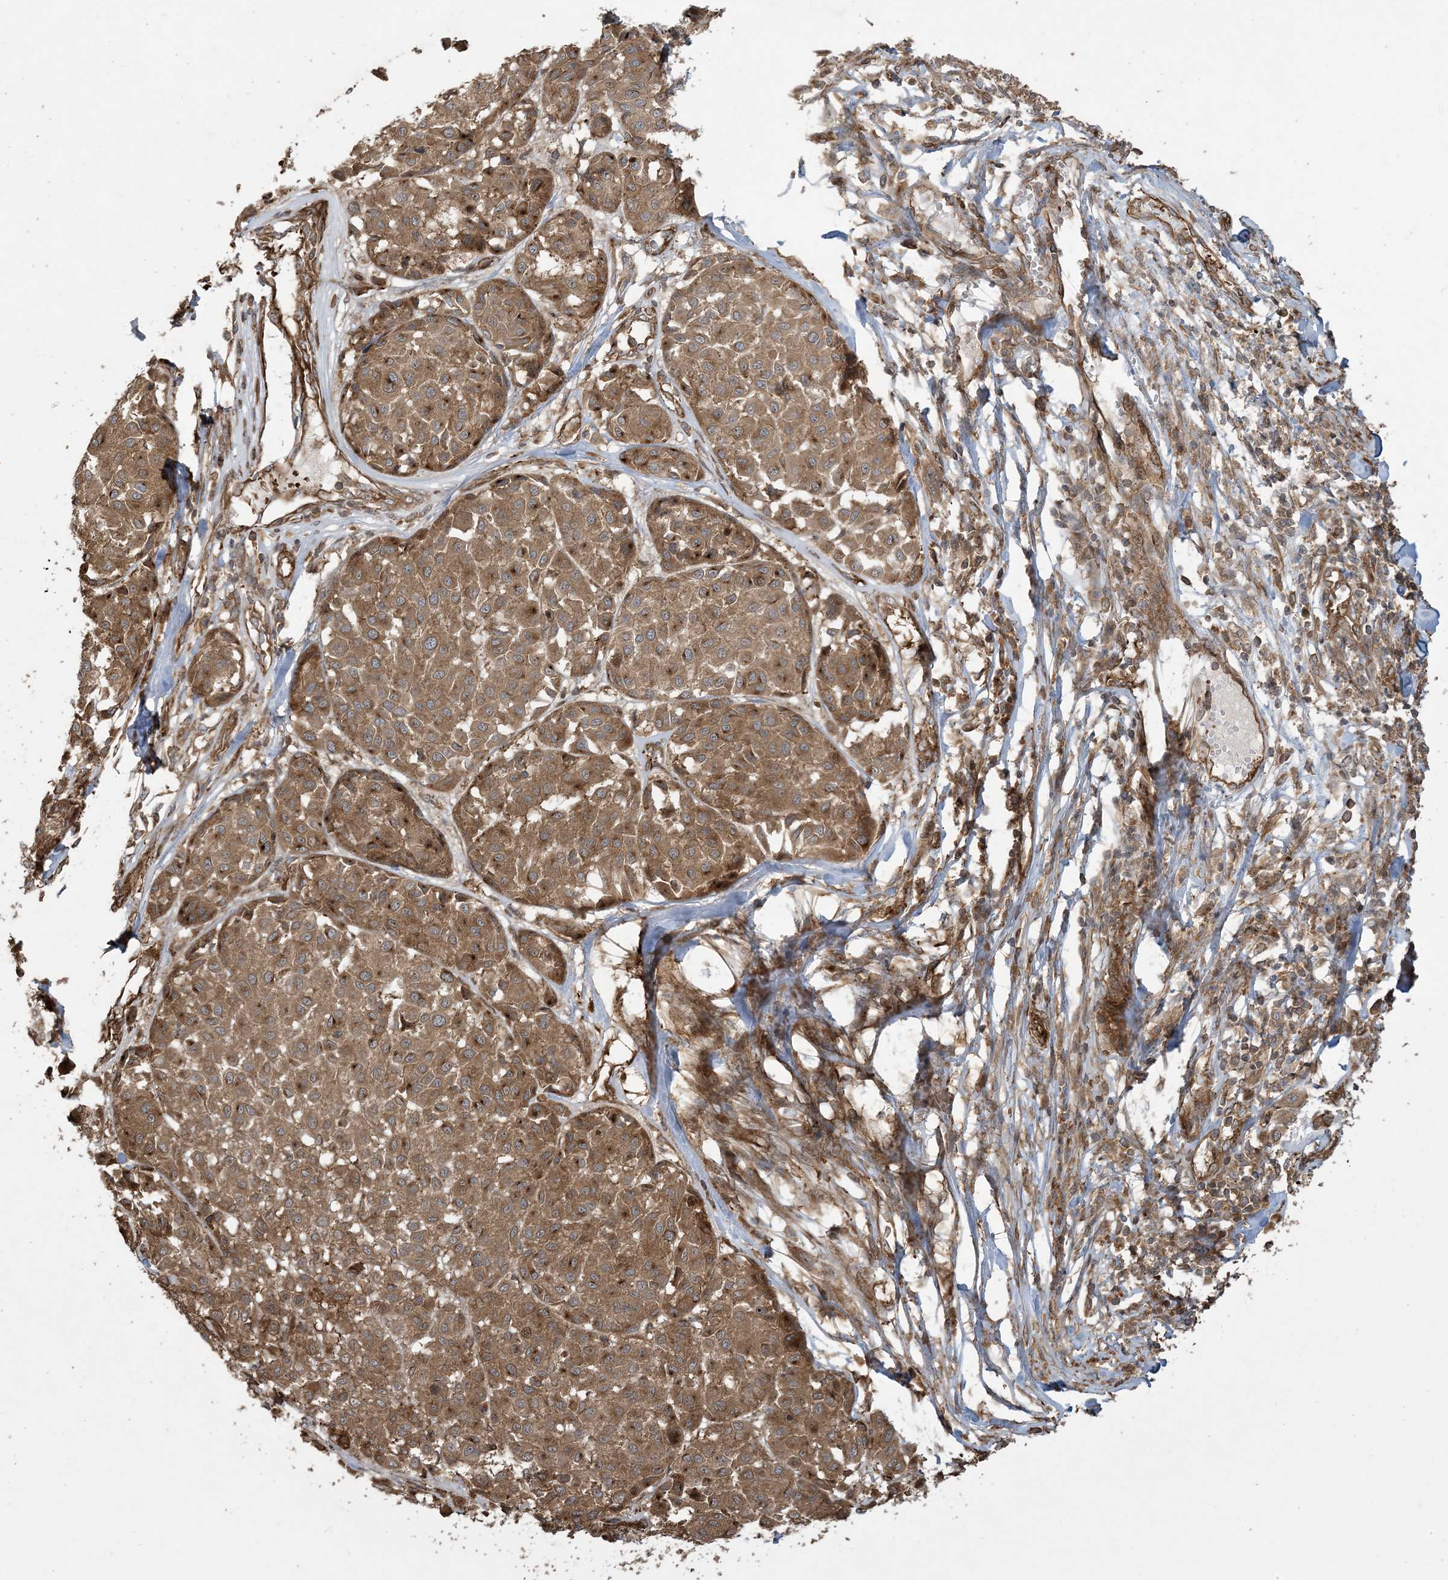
{"staining": {"intensity": "moderate", "quantity": ">75%", "location": "cytoplasmic/membranous"}, "tissue": "melanoma", "cell_type": "Tumor cells", "image_type": "cancer", "snomed": [{"axis": "morphology", "description": "Malignant melanoma, Metastatic site"}, {"axis": "topography", "description": "Soft tissue"}], "caption": "Tumor cells demonstrate medium levels of moderate cytoplasmic/membranous staining in about >75% of cells in melanoma.", "gene": "KLHL18", "patient": {"sex": "male", "age": 41}}